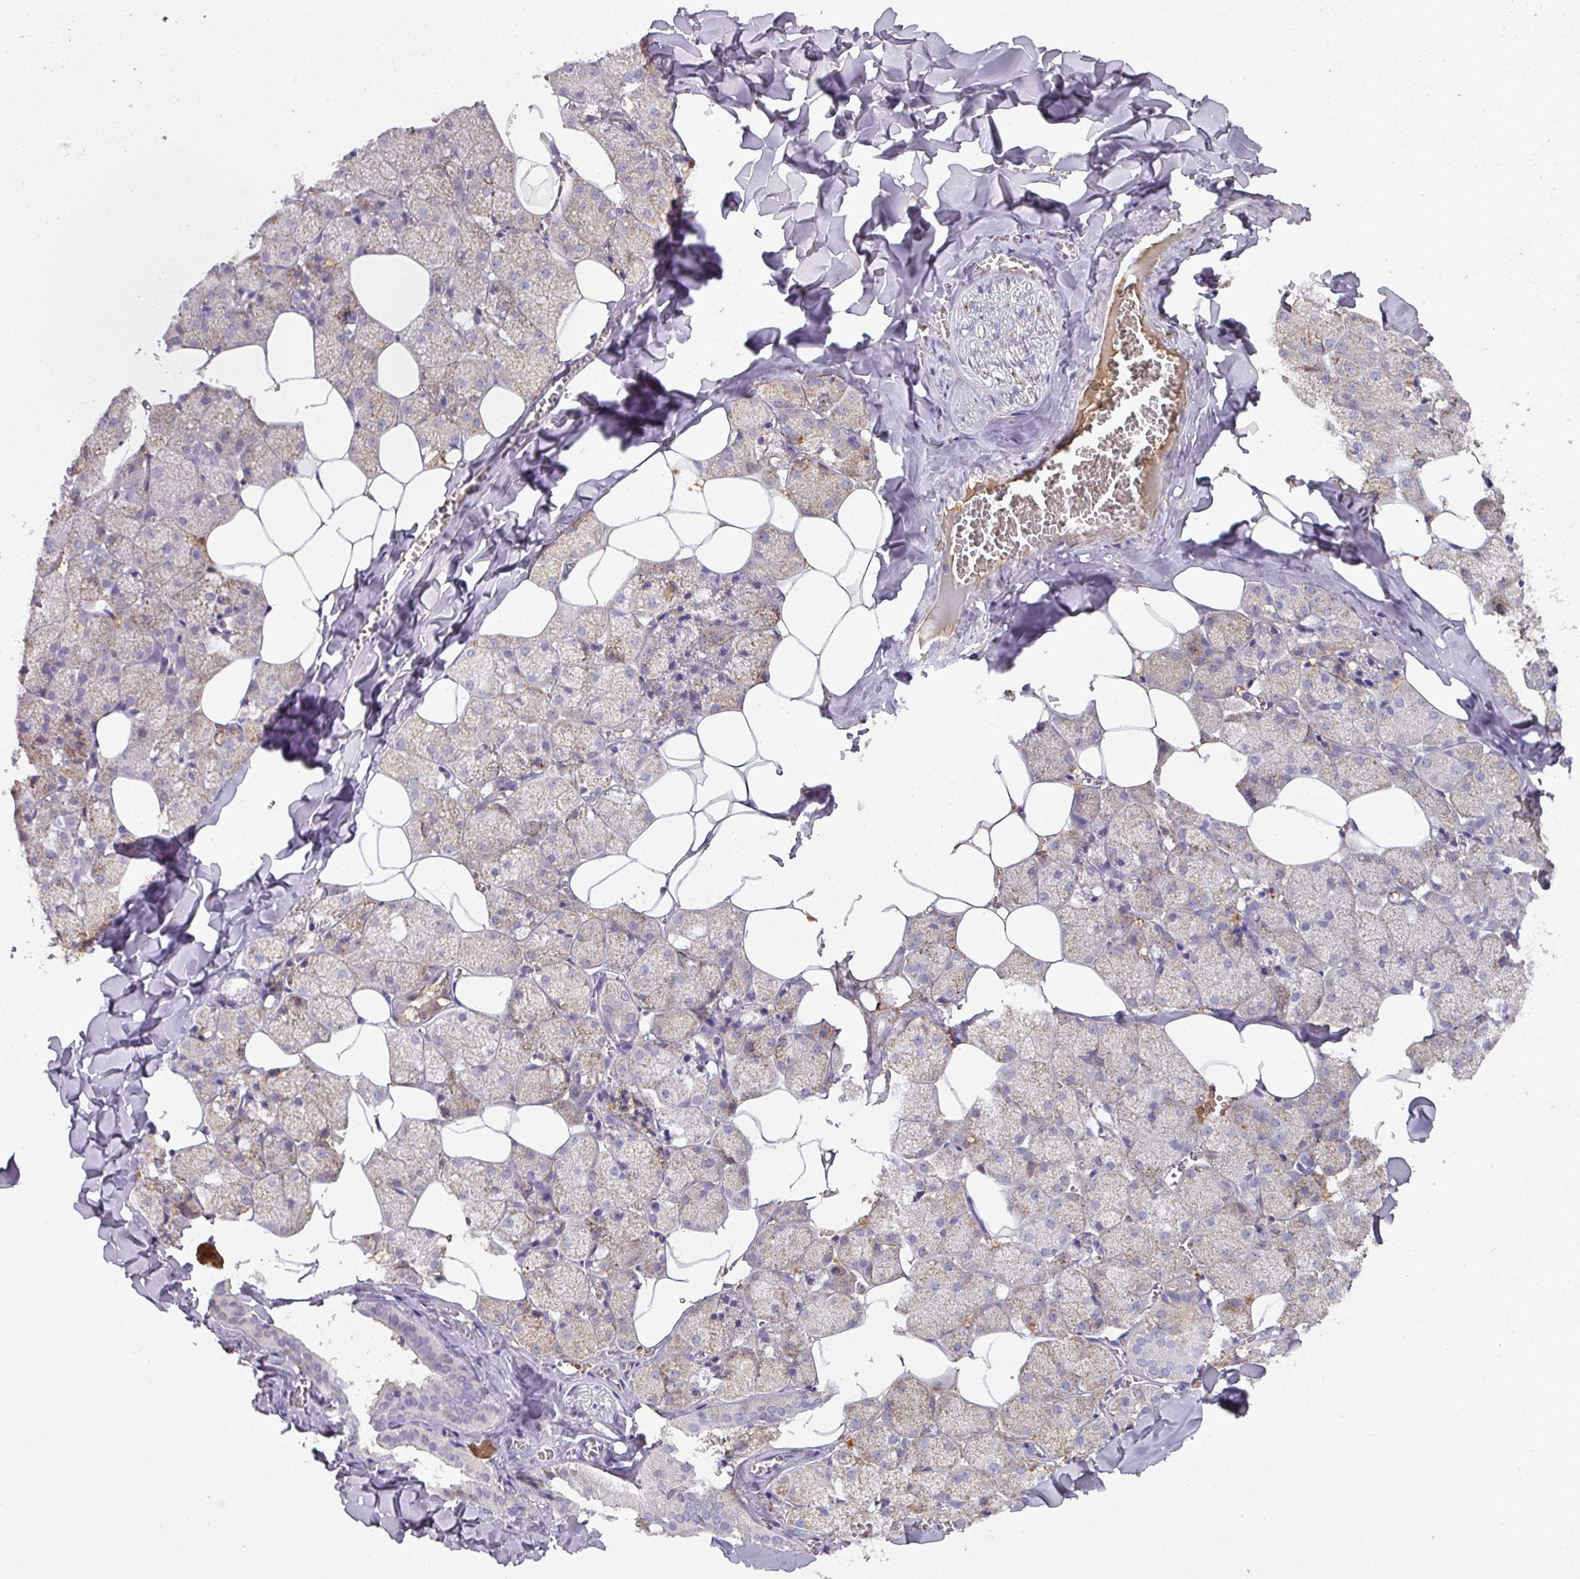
{"staining": {"intensity": "weak", "quantity": "25%-75%", "location": "cytoplasmic/membranous"}, "tissue": "salivary gland", "cell_type": "Glandular cells", "image_type": "normal", "snomed": [{"axis": "morphology", "description": "Normal tissue, NOS"}, {"axis": "topography", "description": "Salivary gland"}, {"axis": "topography", "description": "Peripheral nerve tissue"}], "caption": "The micrograph demonstrates immunohistochemical staining of benign salivary gland. There is weak cytoplasmic/membranous positivity is appreciated in approximately 25%-75% of glandular cells. (DAB IHC, brown staining for protein, blue staining for nuclei).", "gene": "CCZ1B", "patient": {"sex": "male", "age": 38}}